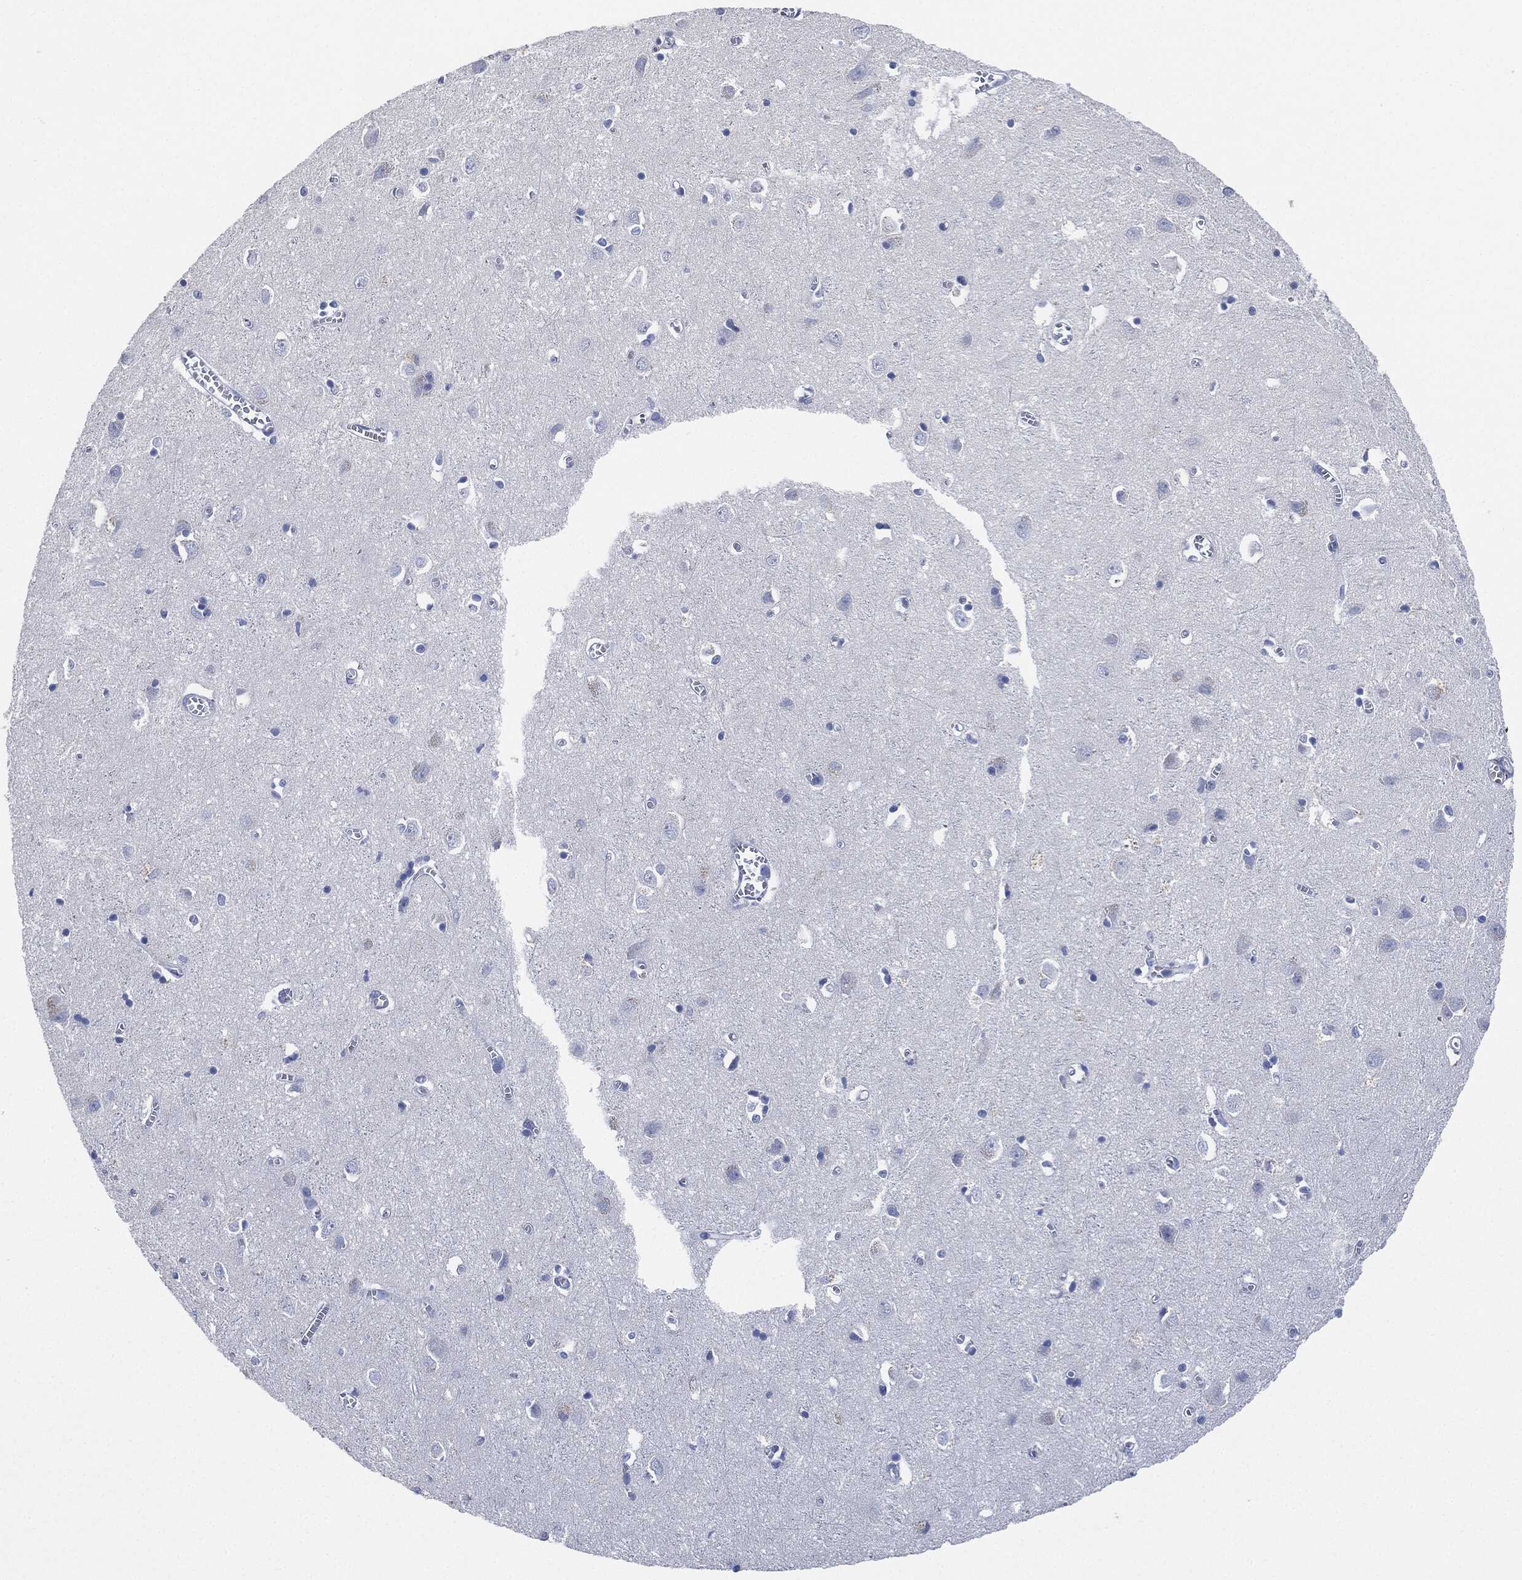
{"staining": {"intensity": "negative", "quantity": "none", "location": "none"}, "tissue": "cerebral cortex", "cell_type": "Endothelial cells", "image_type": "normal", "snomed": [{"axis": "morphology", "description": "Normal tissue, NOS"}, {"axis": "topography", "description": "Cerebral cortex"}], "caption": "IHC photomicrograph of benign cerebral cortex: human cerebral cortex stained with DAB exhibits no significant protein positivity in endothelial cells.", "gene": "AFP", "patient": {"sex": "male", "age": 70}}